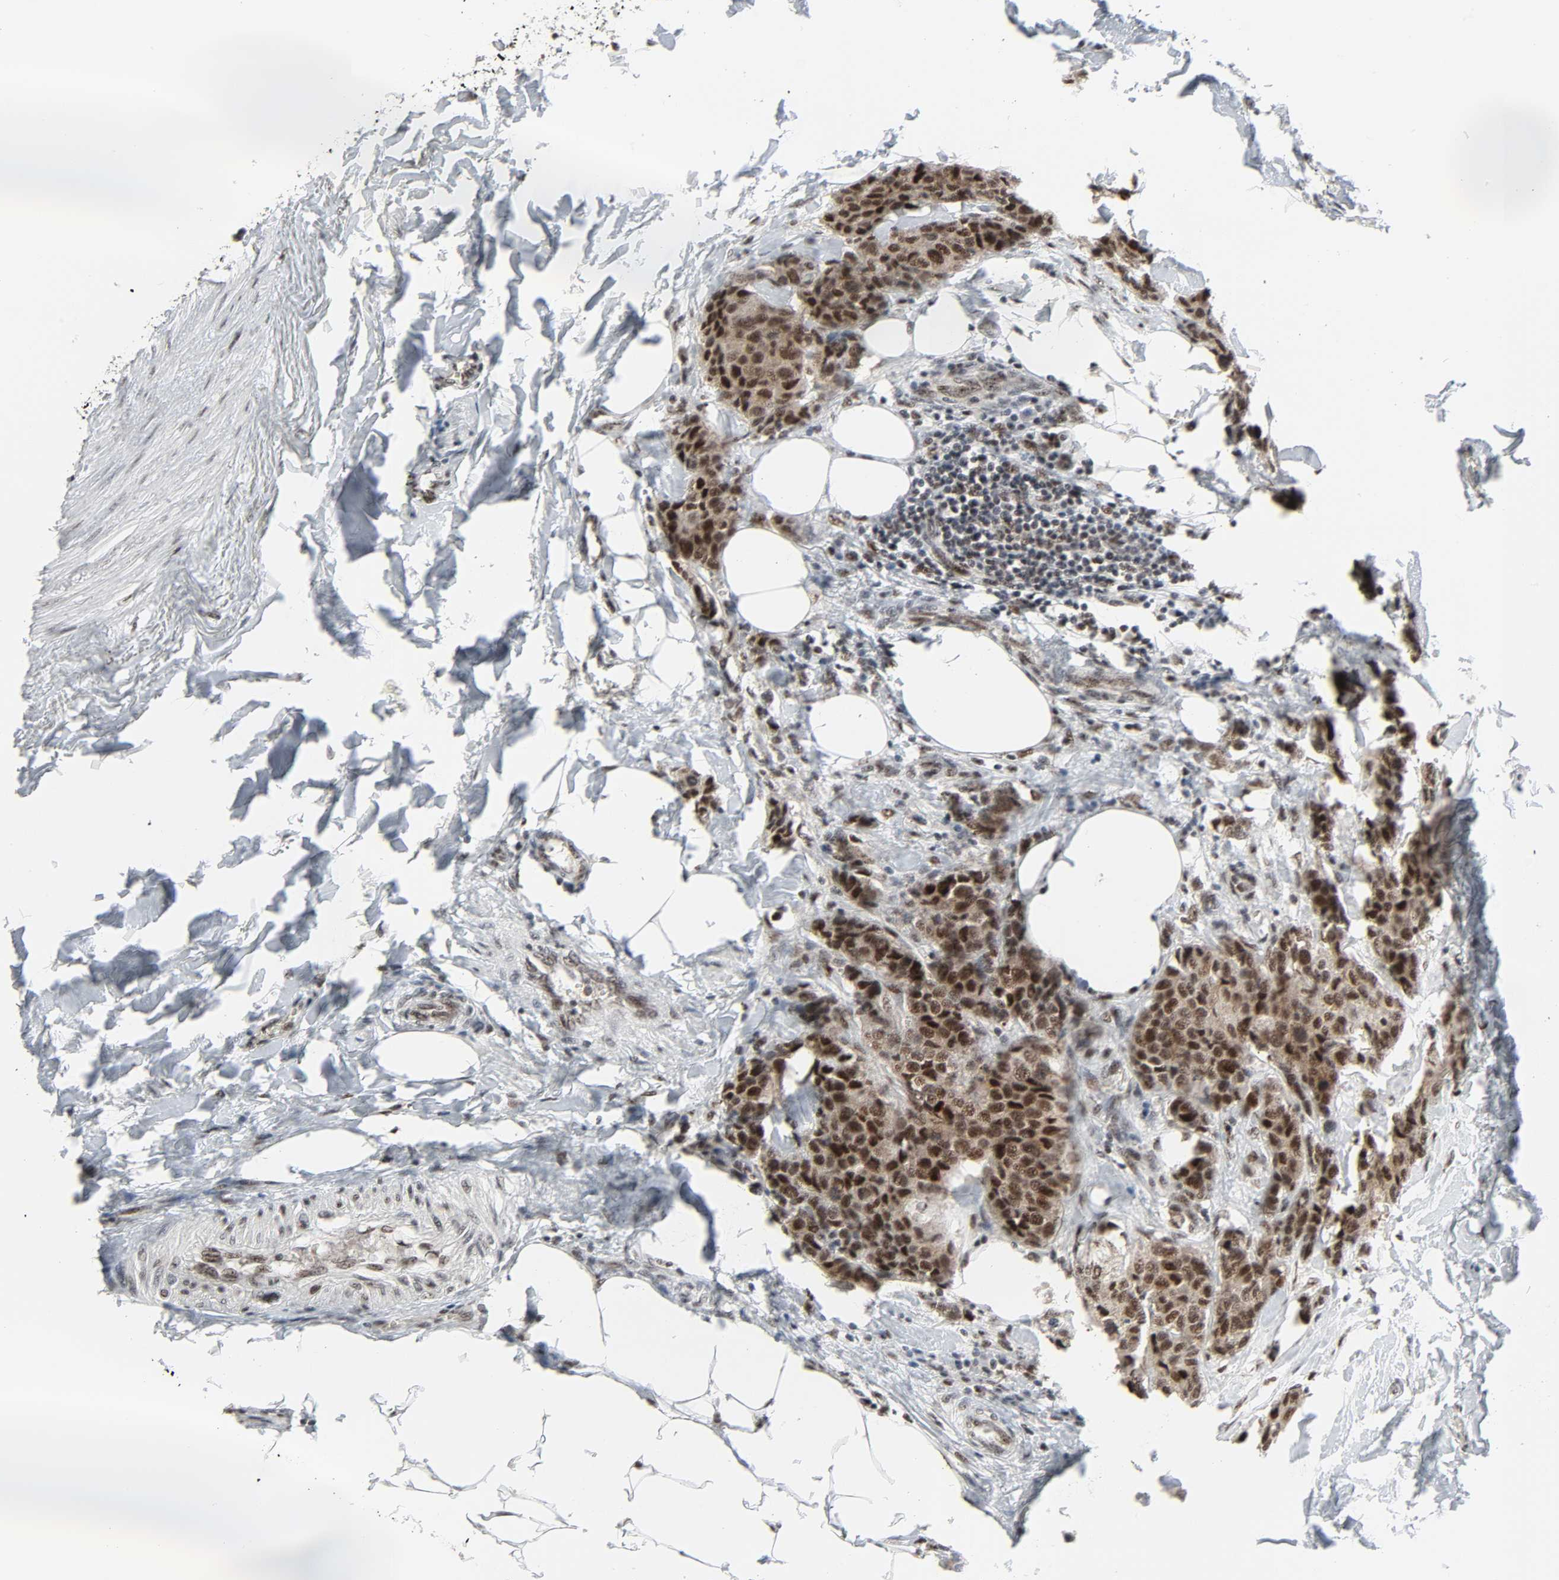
{"staining": {"intensity": "strong", "quantity": ">75%", "location": "nuclear"}, "tissue": "breast cancer", "cell_type": "Tumor cells", "image_type": "cancer", "snomed": [{"axis": "morphology", "description": "Duct carcinoma"}, {"axis": "topography", "description": "Breast"}], "caption": "The histopathology image displays a brown stain indicating the presence of a protein in the nuclear of tumor cells in infiltrating ductal carcinoma (breast).", "gene": "CDK7", "patient": {"sex": "female", "age": 80}}